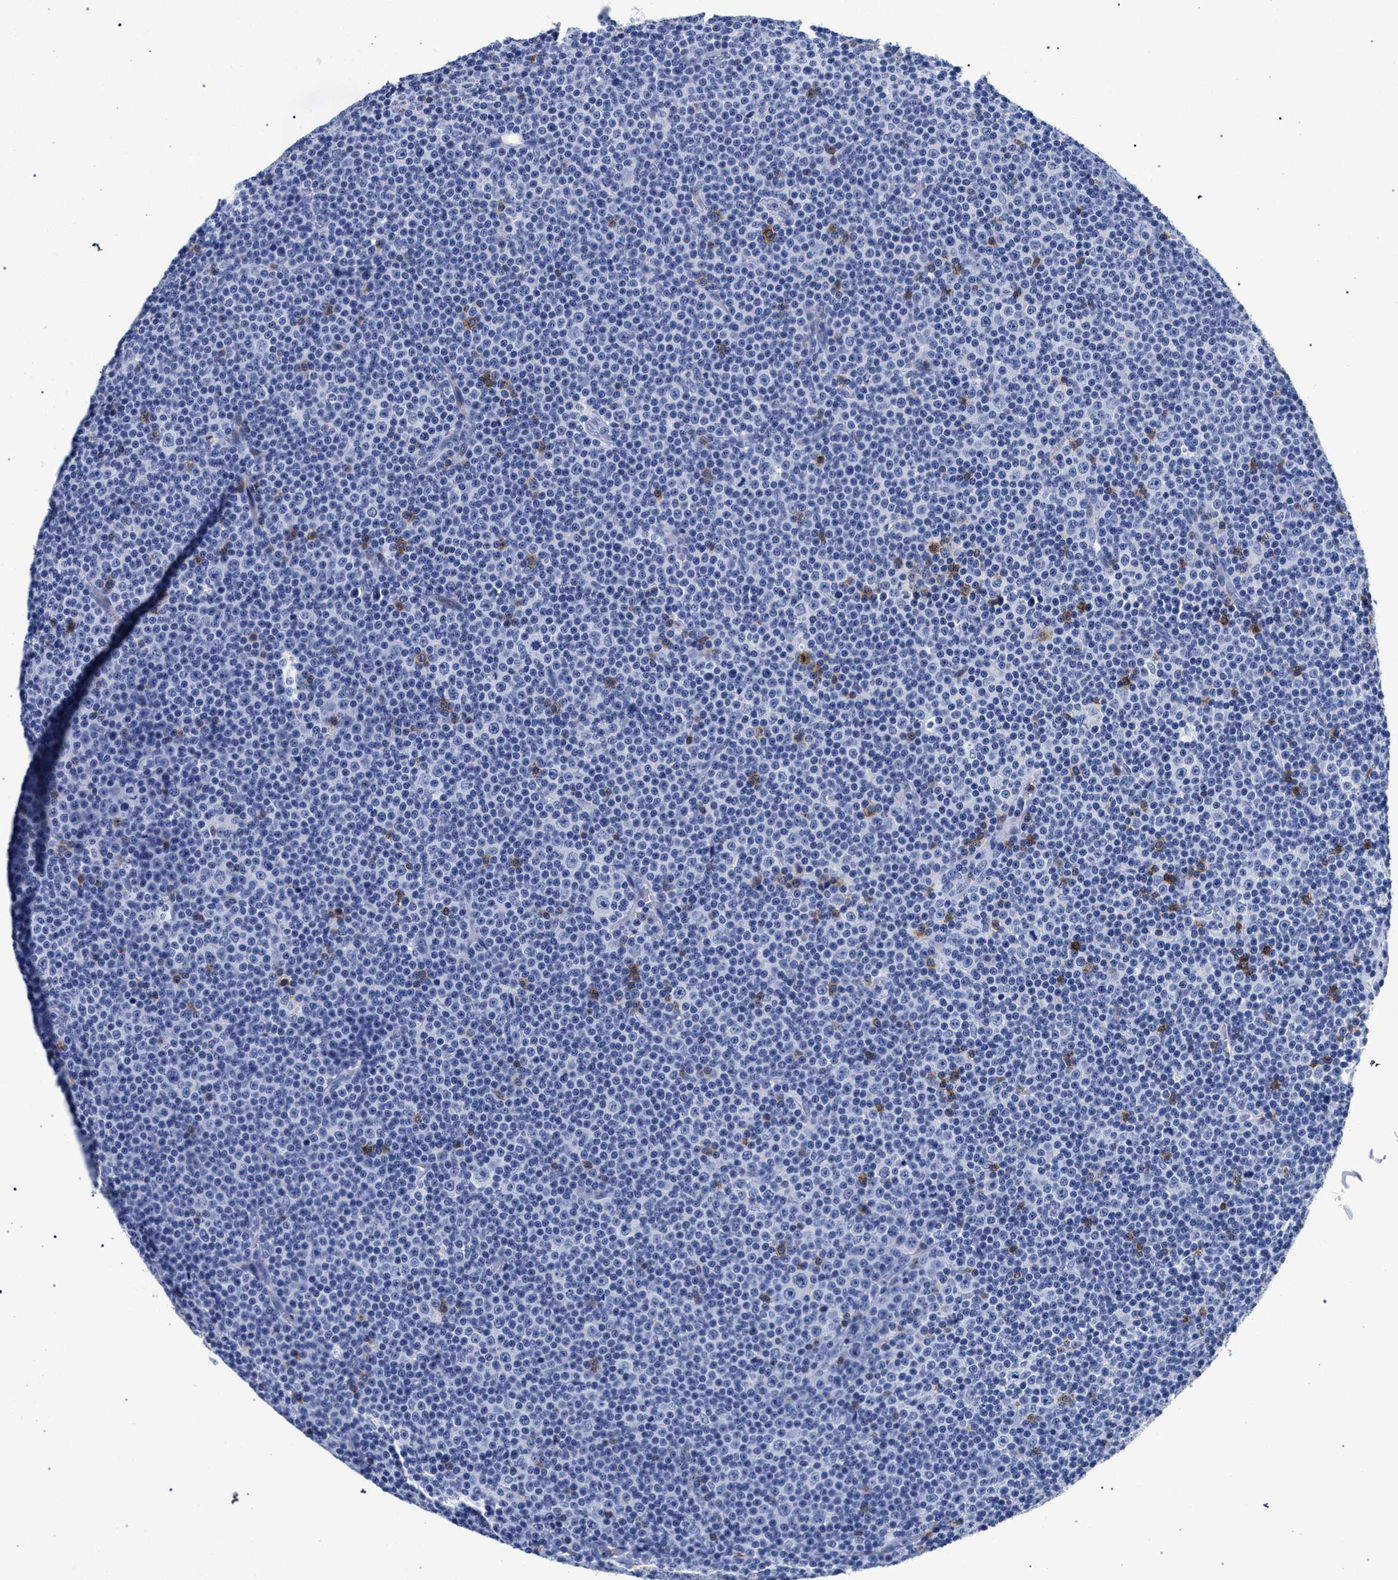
{"staining": {"intensity": "negative", "quantity": "none", "location": "none"}, "tissue": "lymphoma", "cell_type": "Tumor cells", "image_type": "cancer", "snomed": [{"axis": "morphology", "description": "Malignant lymphoma, non-Hodgkin's type, Low grade"}, {"axis": "topography", "description": "Lymph node"}], "caption": "Immunohistochemical staining of human lymphoma reveals no significant positivity in tumor cells.", "gene": "KLRK1", "patient": {"sex": "female", "age": 67}}